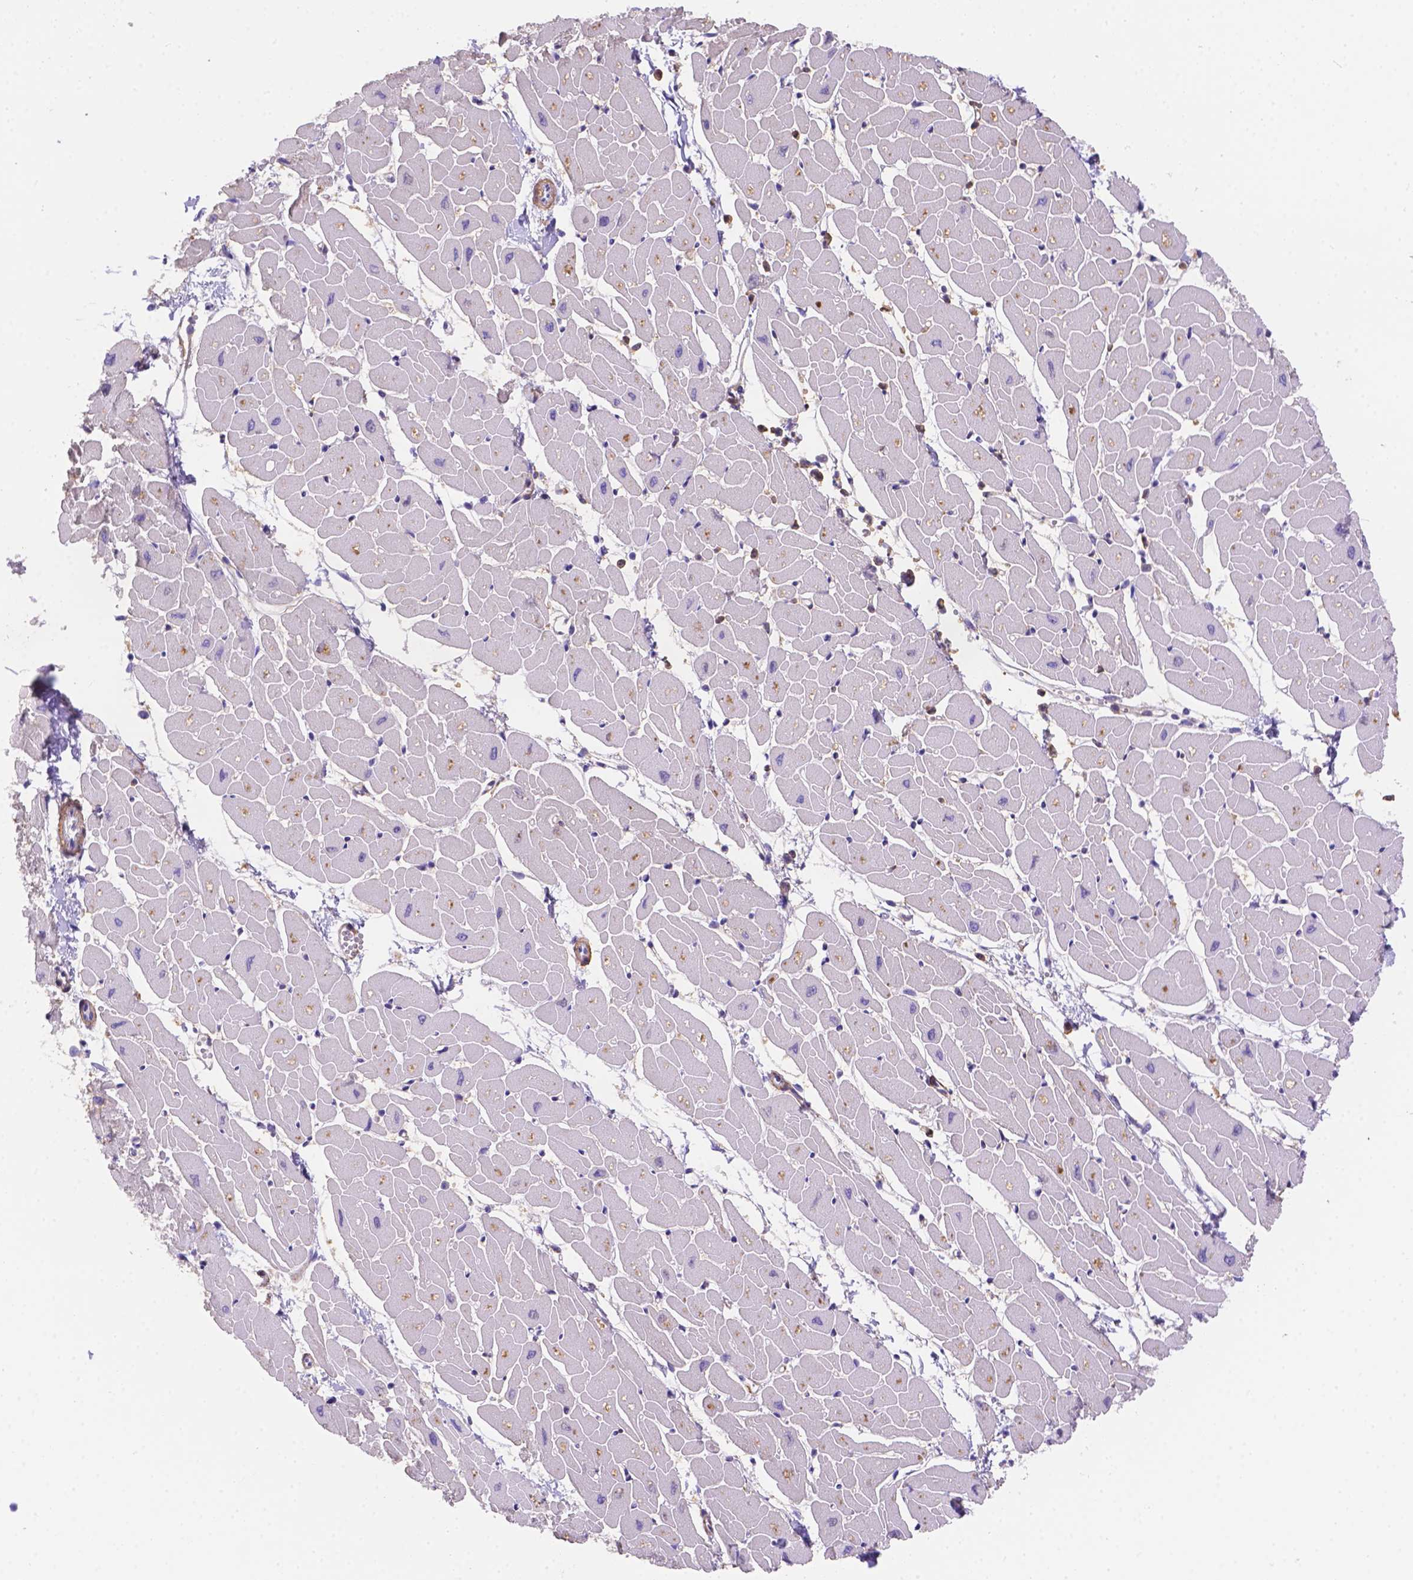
{"staining": {"intensity": "negative", "quantity": "none", "location": "none"}, "tissue": "heart muscle", "cell_type": "Cardiomyocytes", "image_type": "normal", "snomed": [{"axis": "morphology", "description": "Normal tissue, NOS"}, {"axis": "topography", "description": "Heart"}], "caption": "Immunohistochemistry (IHC) photomicrograph of normal human heart muscle stained for a protein (brown), which shows no expression in cardiomyocytes.", "gene": "NXPE2", "patient": {"sex": "male", "age": 57}}